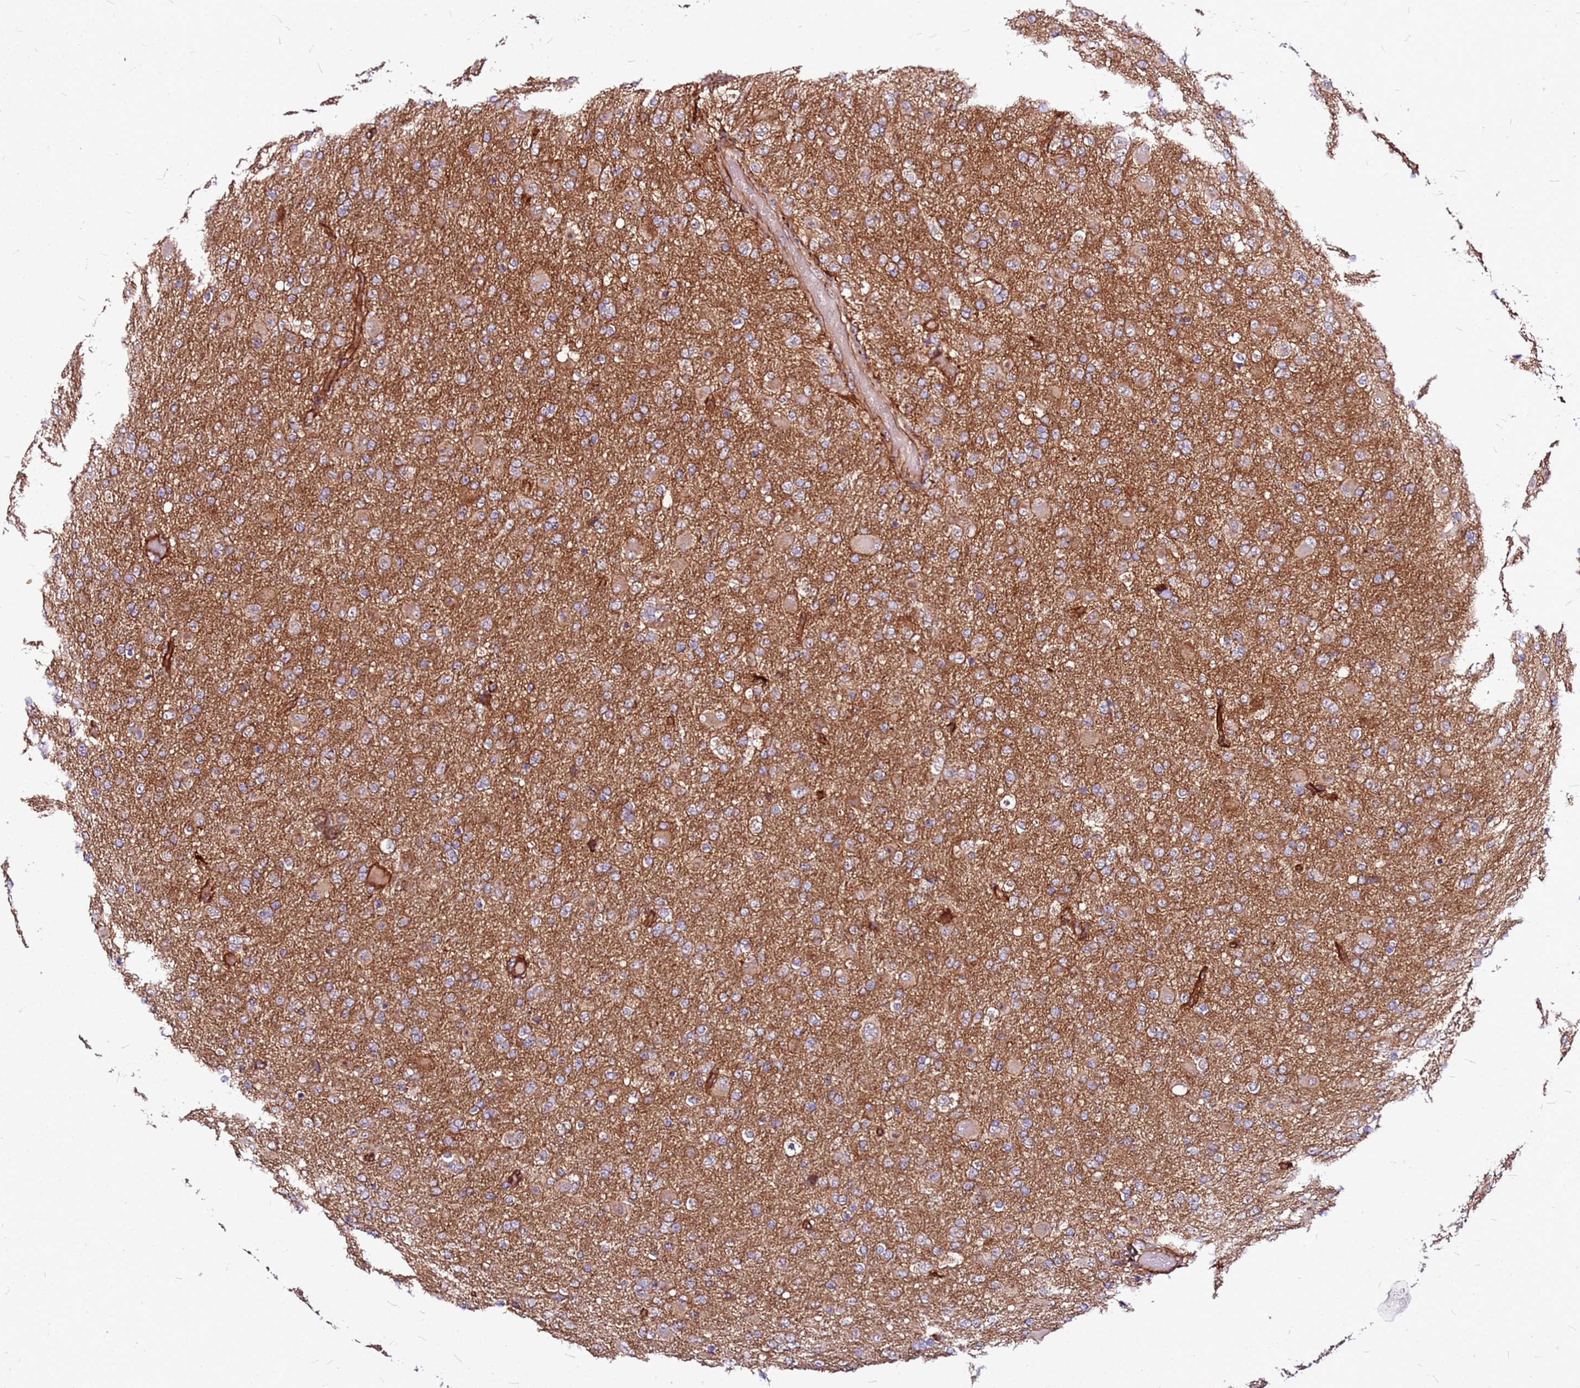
{"staining": {"intensity": "moderate", "quantity": ">75%", "location": "cytoplasmic/membranous"}, "tissue": "glioma", "cell_type": "Tumor cells", "image_type": "cancer", "snomed": [{"axis": "morphology", "description": "Glioma, malignant, Low grade"}, {"axis": "topography", "description": "Brain"}], "caption": "Immunohistochemistry staining of malignant glioma (low-grade), which exhibits medium levels of moderate cytoplasmic/membranous staining in about >75% of tumor cells indicating moderate cytoplasmic/membranous protein positivity. The staining was performed using DAB (3,3'-diaminobenzidine) (brown) for protein detection and nuclei were counterstained in hematoxylin (blue).", "gene": "TOPAZ1", "patient": {"sex": "male", "age": 65}}